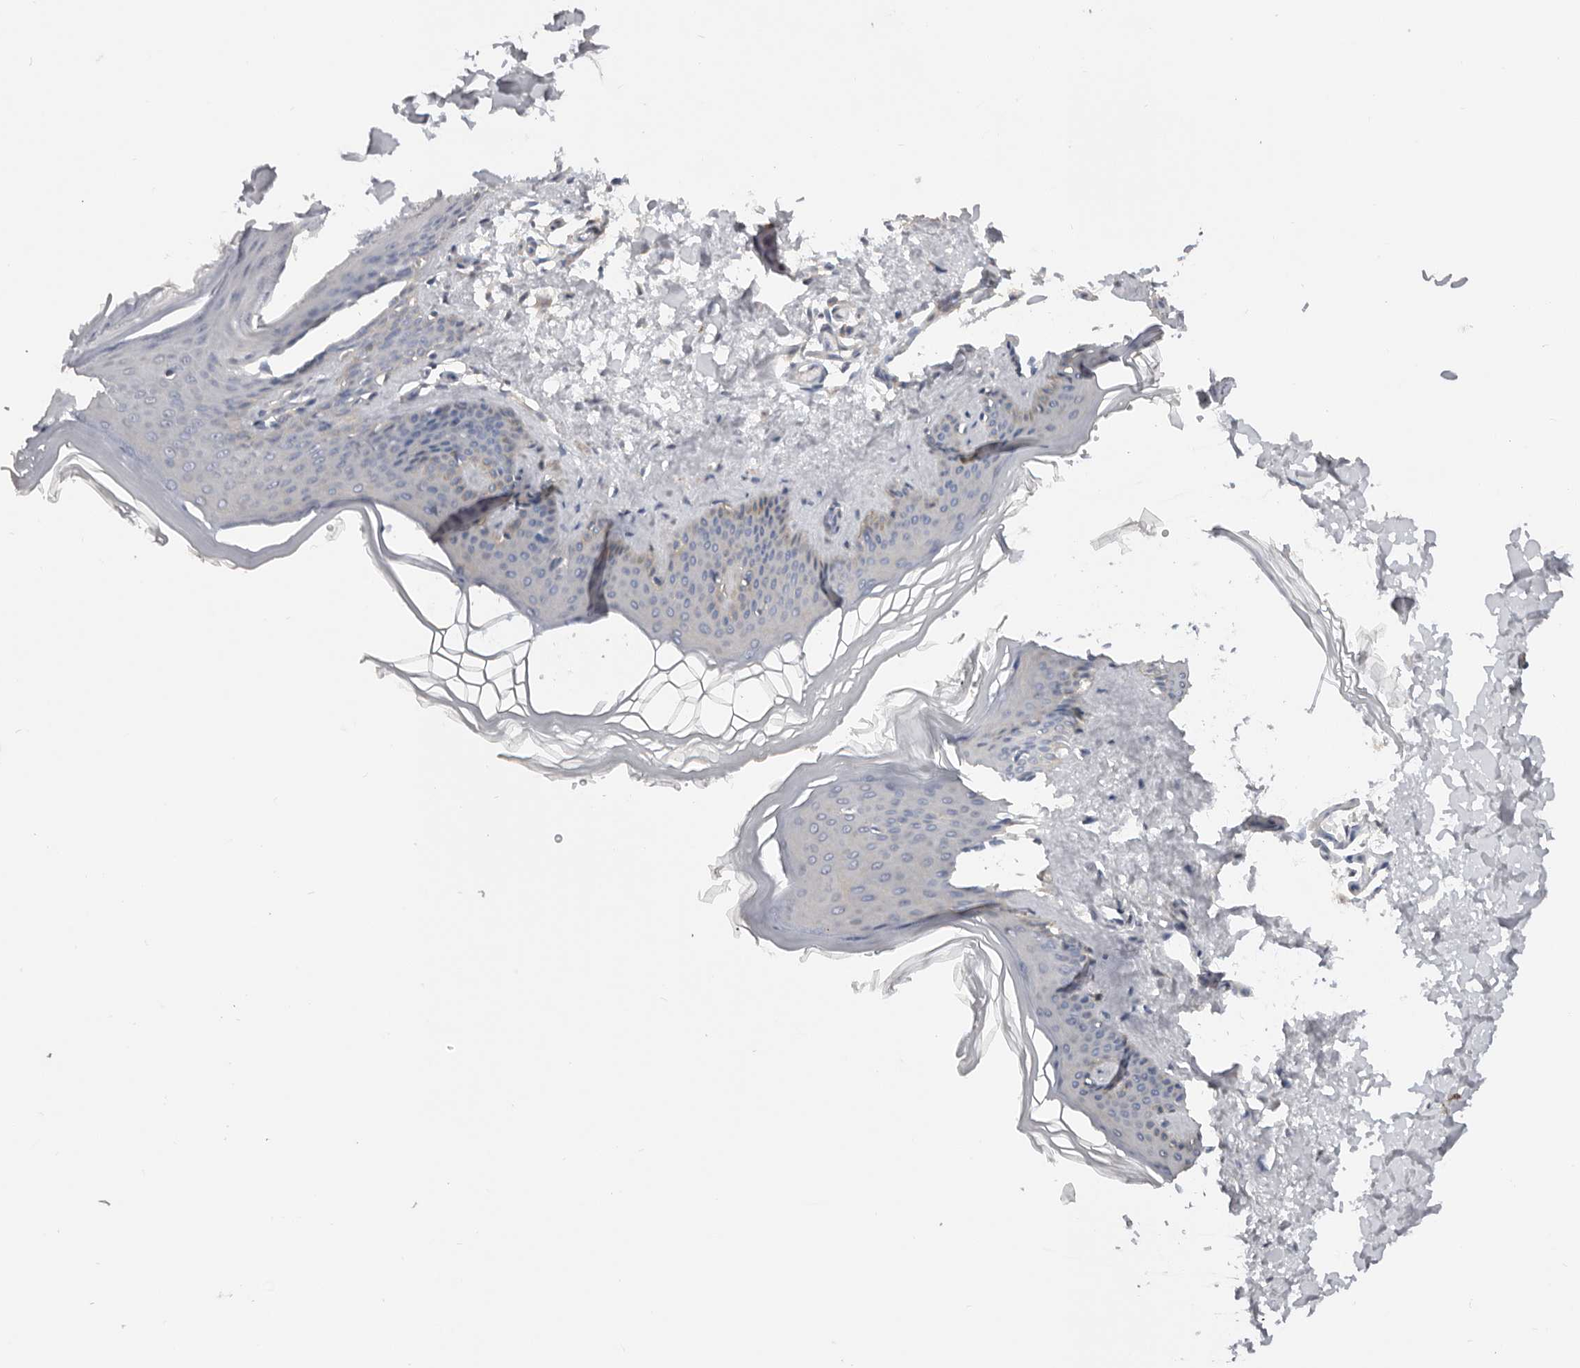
{"staining": {"intensity": "negative", "quantity": "none", "location": "none"}, "tissue": "skin", "cell_type": "Fibroblasts", "image_type": "normal", "snomed": [{"axis": "morphology", "description": "Normal tissue, NOS"}, {"axis": "topography", "description": "Skin"}], "caption": "Immunohistochemistry (IHC) micrograph of unremarkable skin: skin stained with DAB (3,3'-diaminobenzidine) reveals no significant protein staining in fibroblasts.", "gene": "WDTC1", "patient": {"sex": "female", "age": 27}}